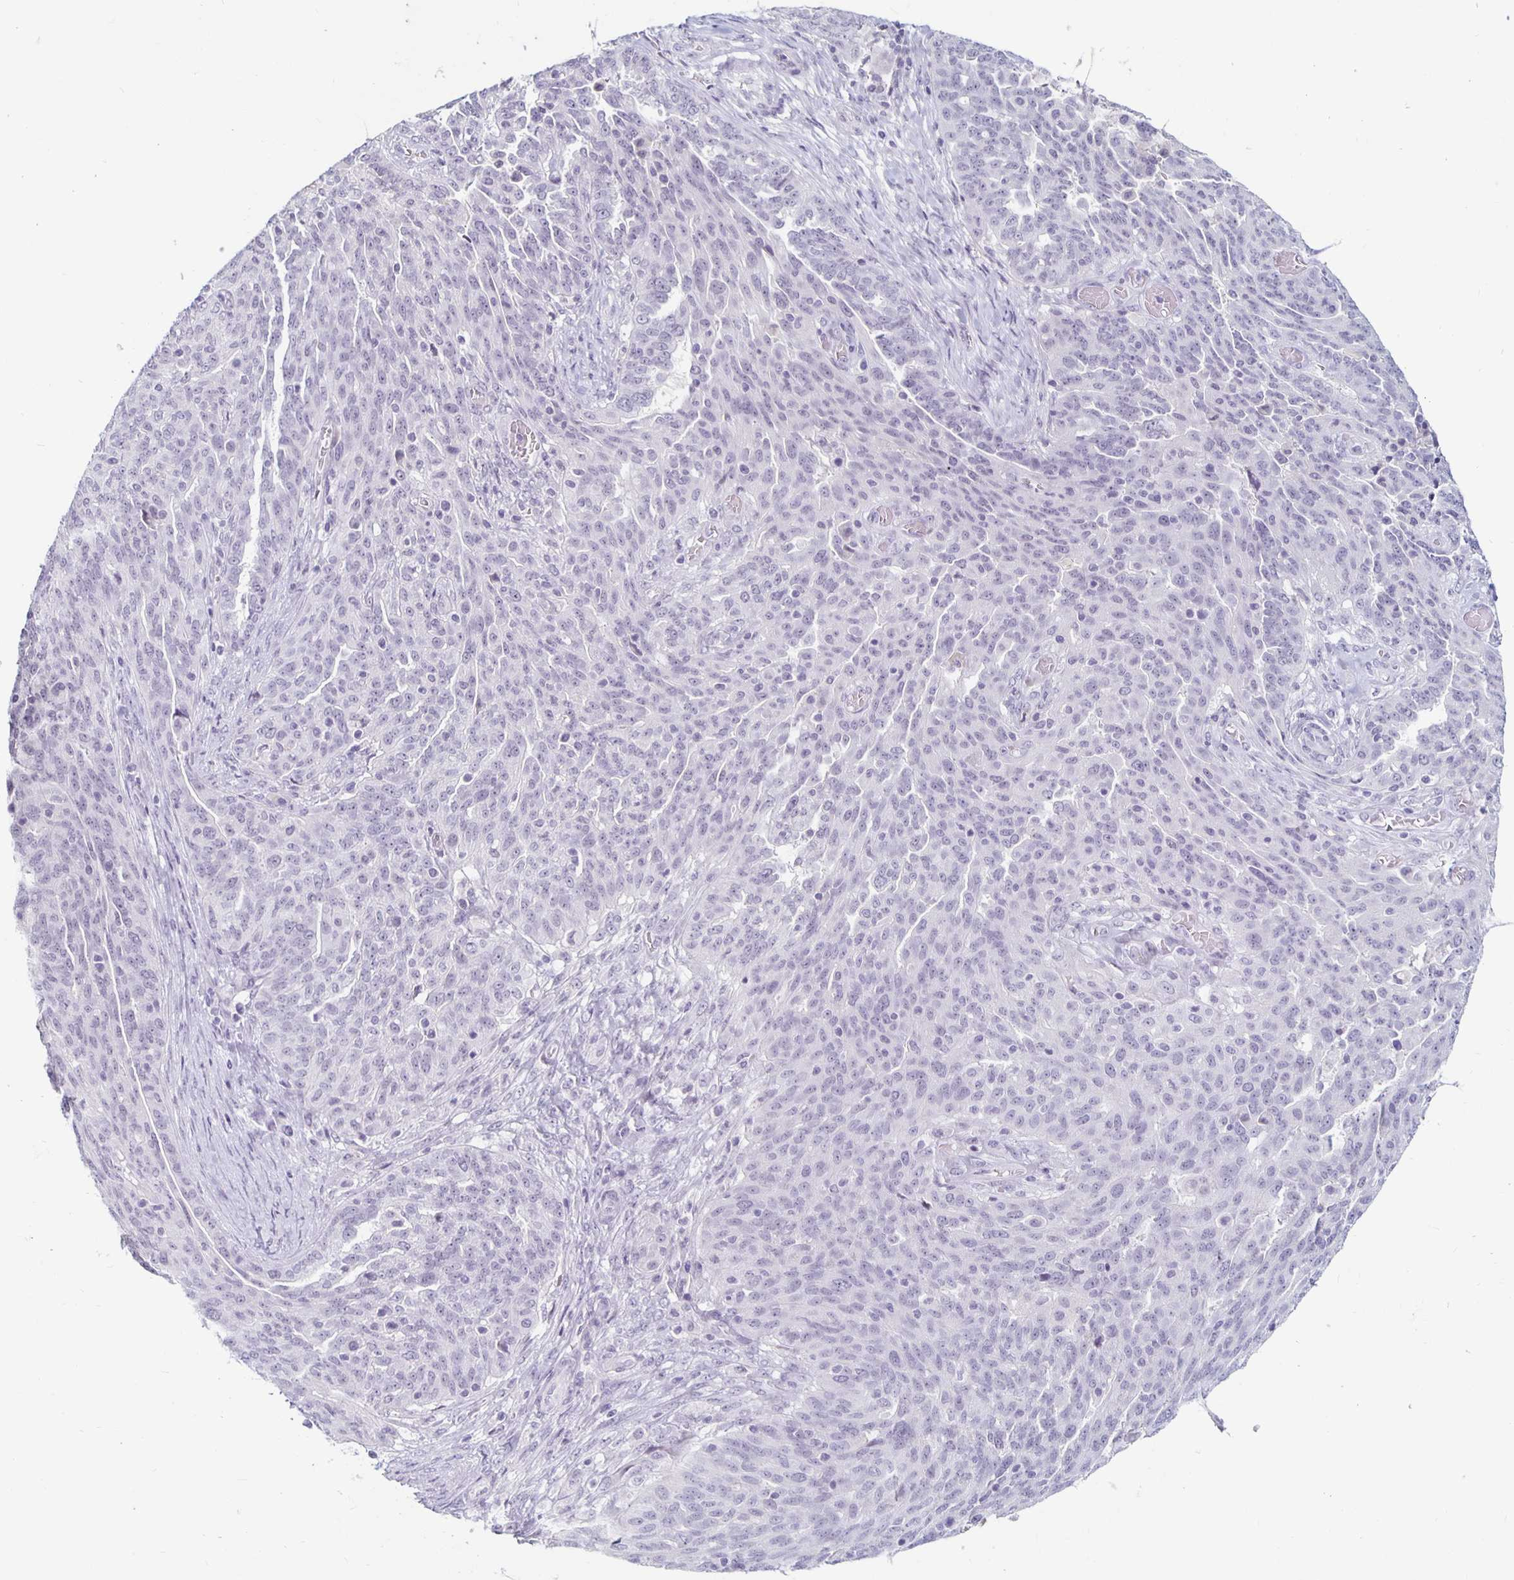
{"staining": {"intensity": "negative", "quantity": "none", "location": "none"}, "tissue": "ovarian cancer", "cell_type": "Tumor cells", "image_type": "cancer", "snomed": [{"axis": "morphology", "description": "Cystadenocarcinoma, serous, NOS"}, {"axis": "topography", "description": "Ovary"}], "caption": "Immunohistochemical staining of ovarian serous cystadenocarcinoma shows no significant expression in tumor cells.", "gene": "KCNQ2", "patient": {"sex": "female", "age": 67}}